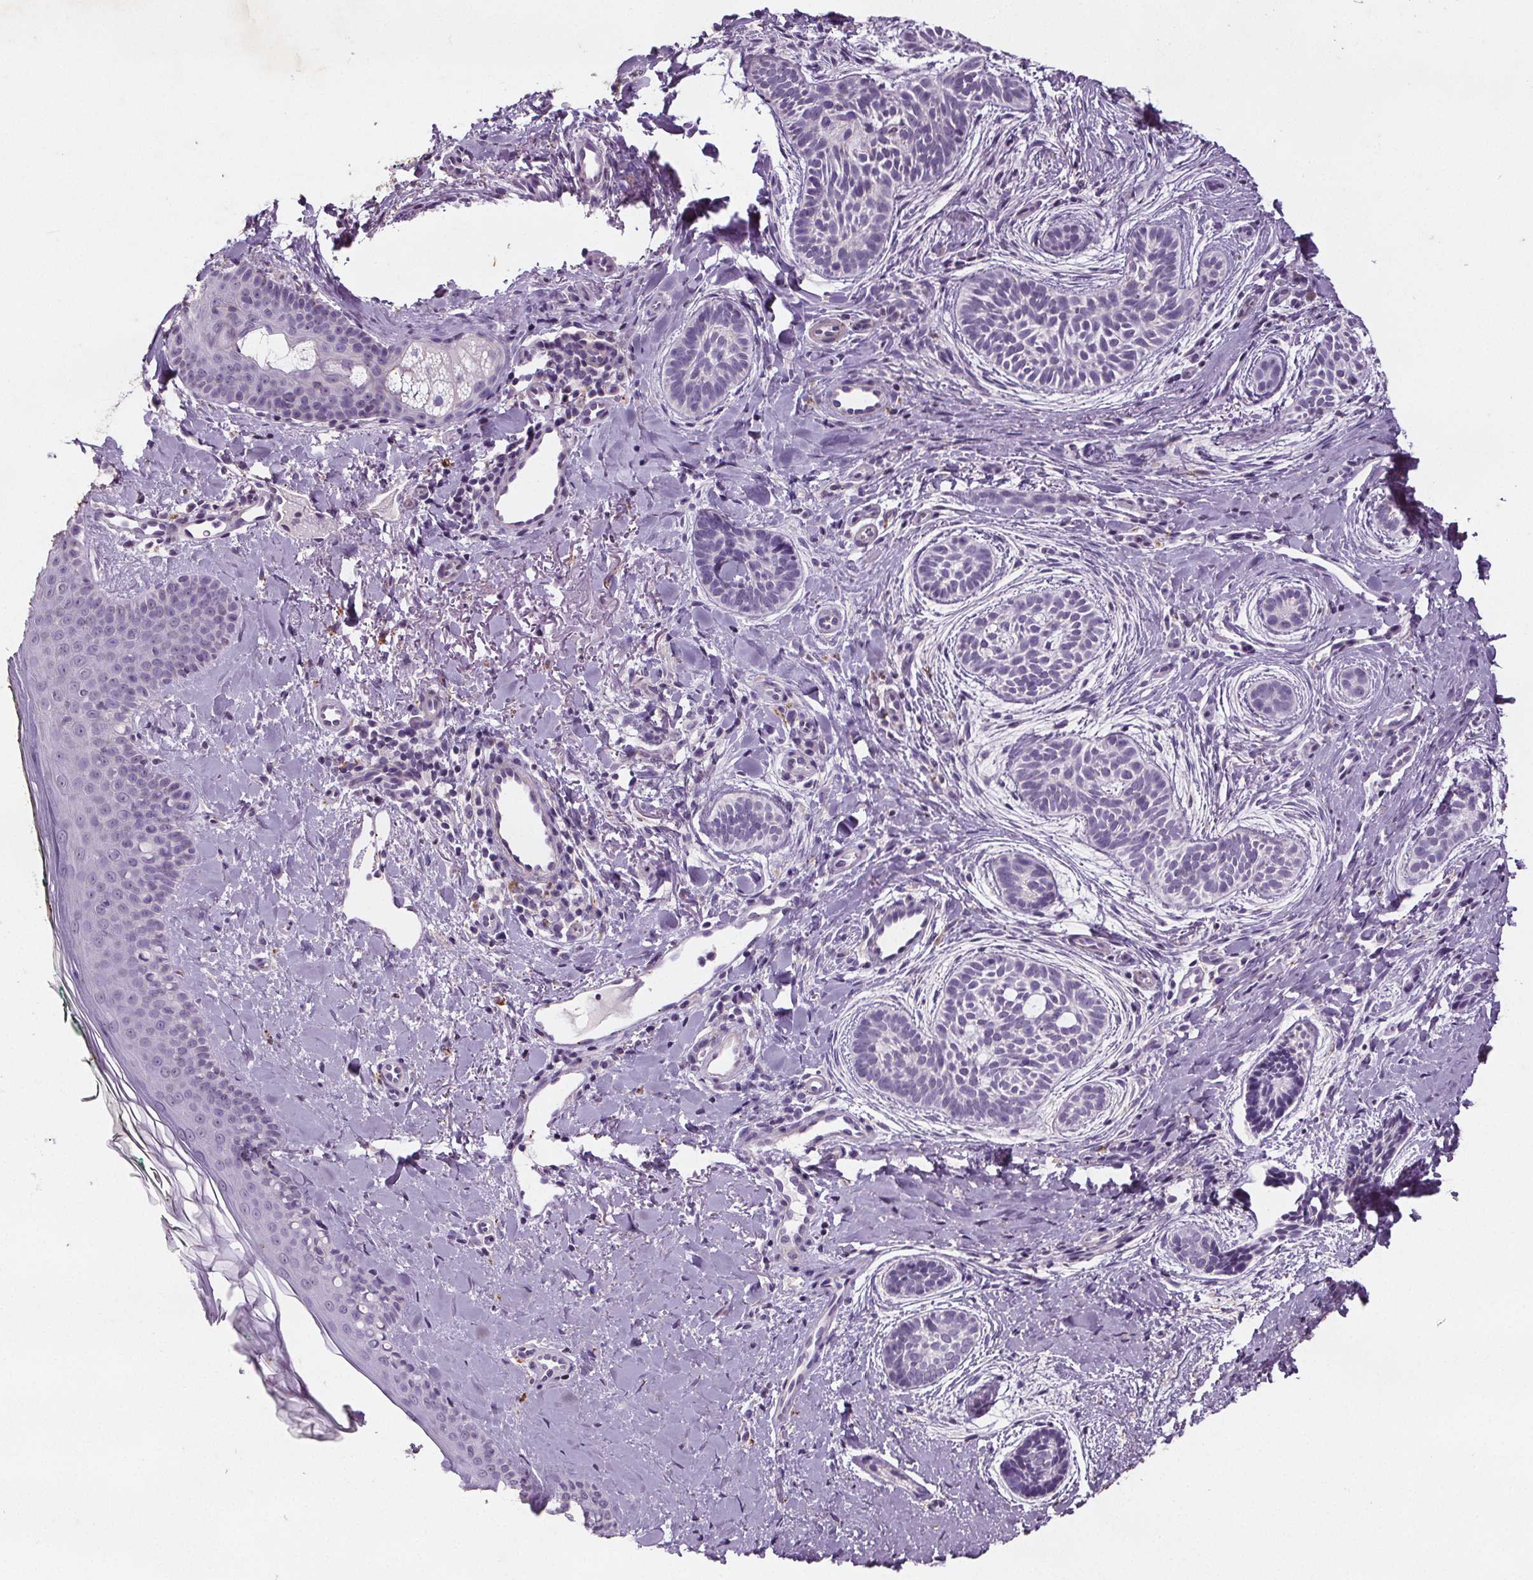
{"staining": {"intensity": "negative", "quantity": "none", "location": "none"}, "tissue": "skin cancer", "cell_type": "Tumor cells", "image_type": "cancer", "snomed": [{"axis": "morphology", "description": "Basal cell carcinoma"}, {"axis": "topography", "description": "Skin"}], "caption": "The micrograph exhibits no significant expression in tumor cells of skin basal cell carcinoma.", "gene": "C19orf84", "patient": {"sex": "male", "age": 63}}